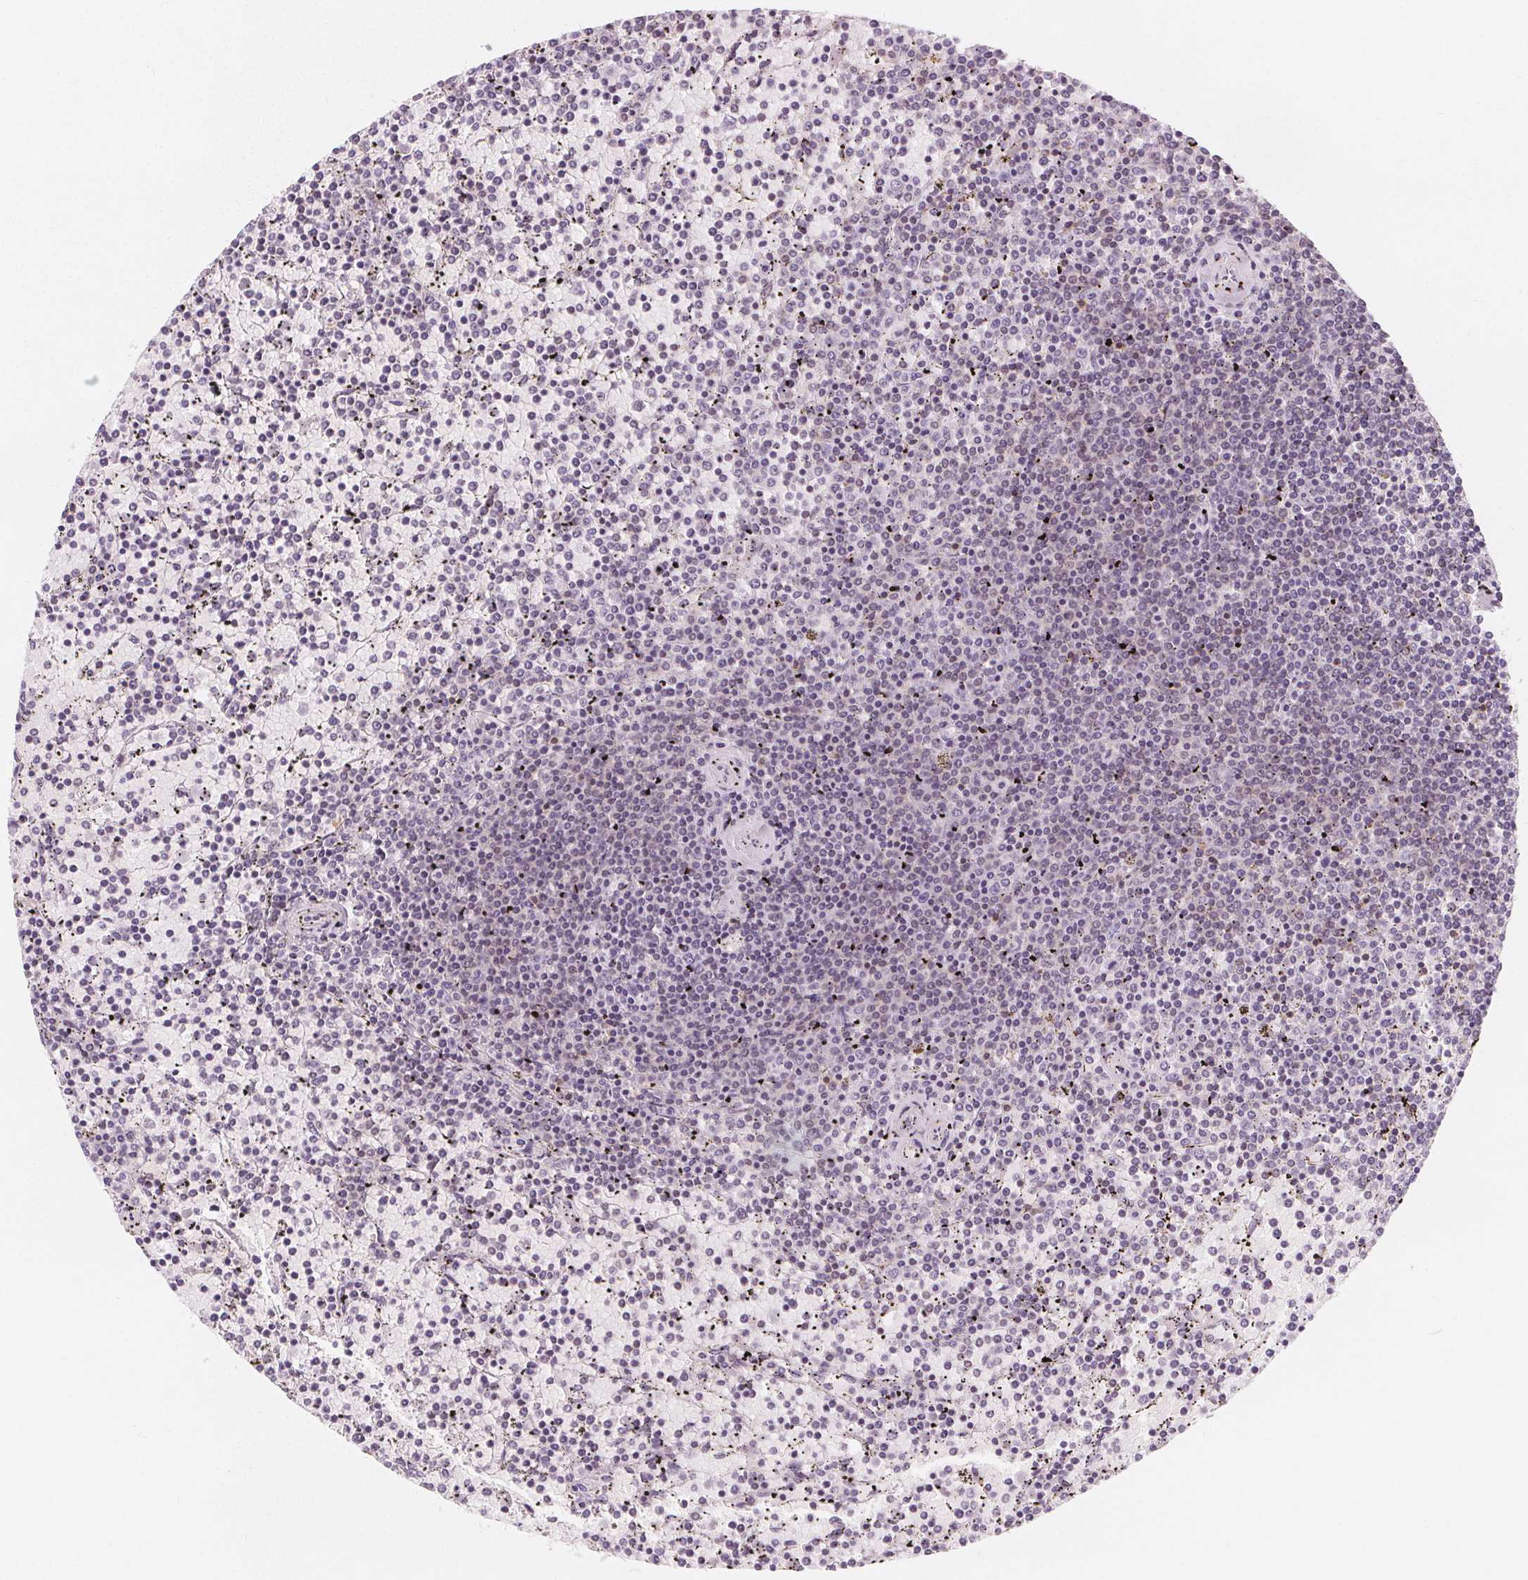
{"staining": {"intensity": "negative", "quantity": "none", "location": "none"}, "tissue": "lymphoma", "cell_type": "Tumor cells", "image_type": "cancer", "snomed": [{"axis": "morphology", "description": "Malignant lymphoma, non-Hodgkin's type, Low grade"}, {"axis": "topography", "description": "Spleen"}], "caption": "Immunohistochemical staining of human lymphoma shows no significant staining in tumor cells. (DAB immunohistochemistry (IHC), high magnification).", "gene": "UGP2", "patient": {"sex": "female", "age": 77}}